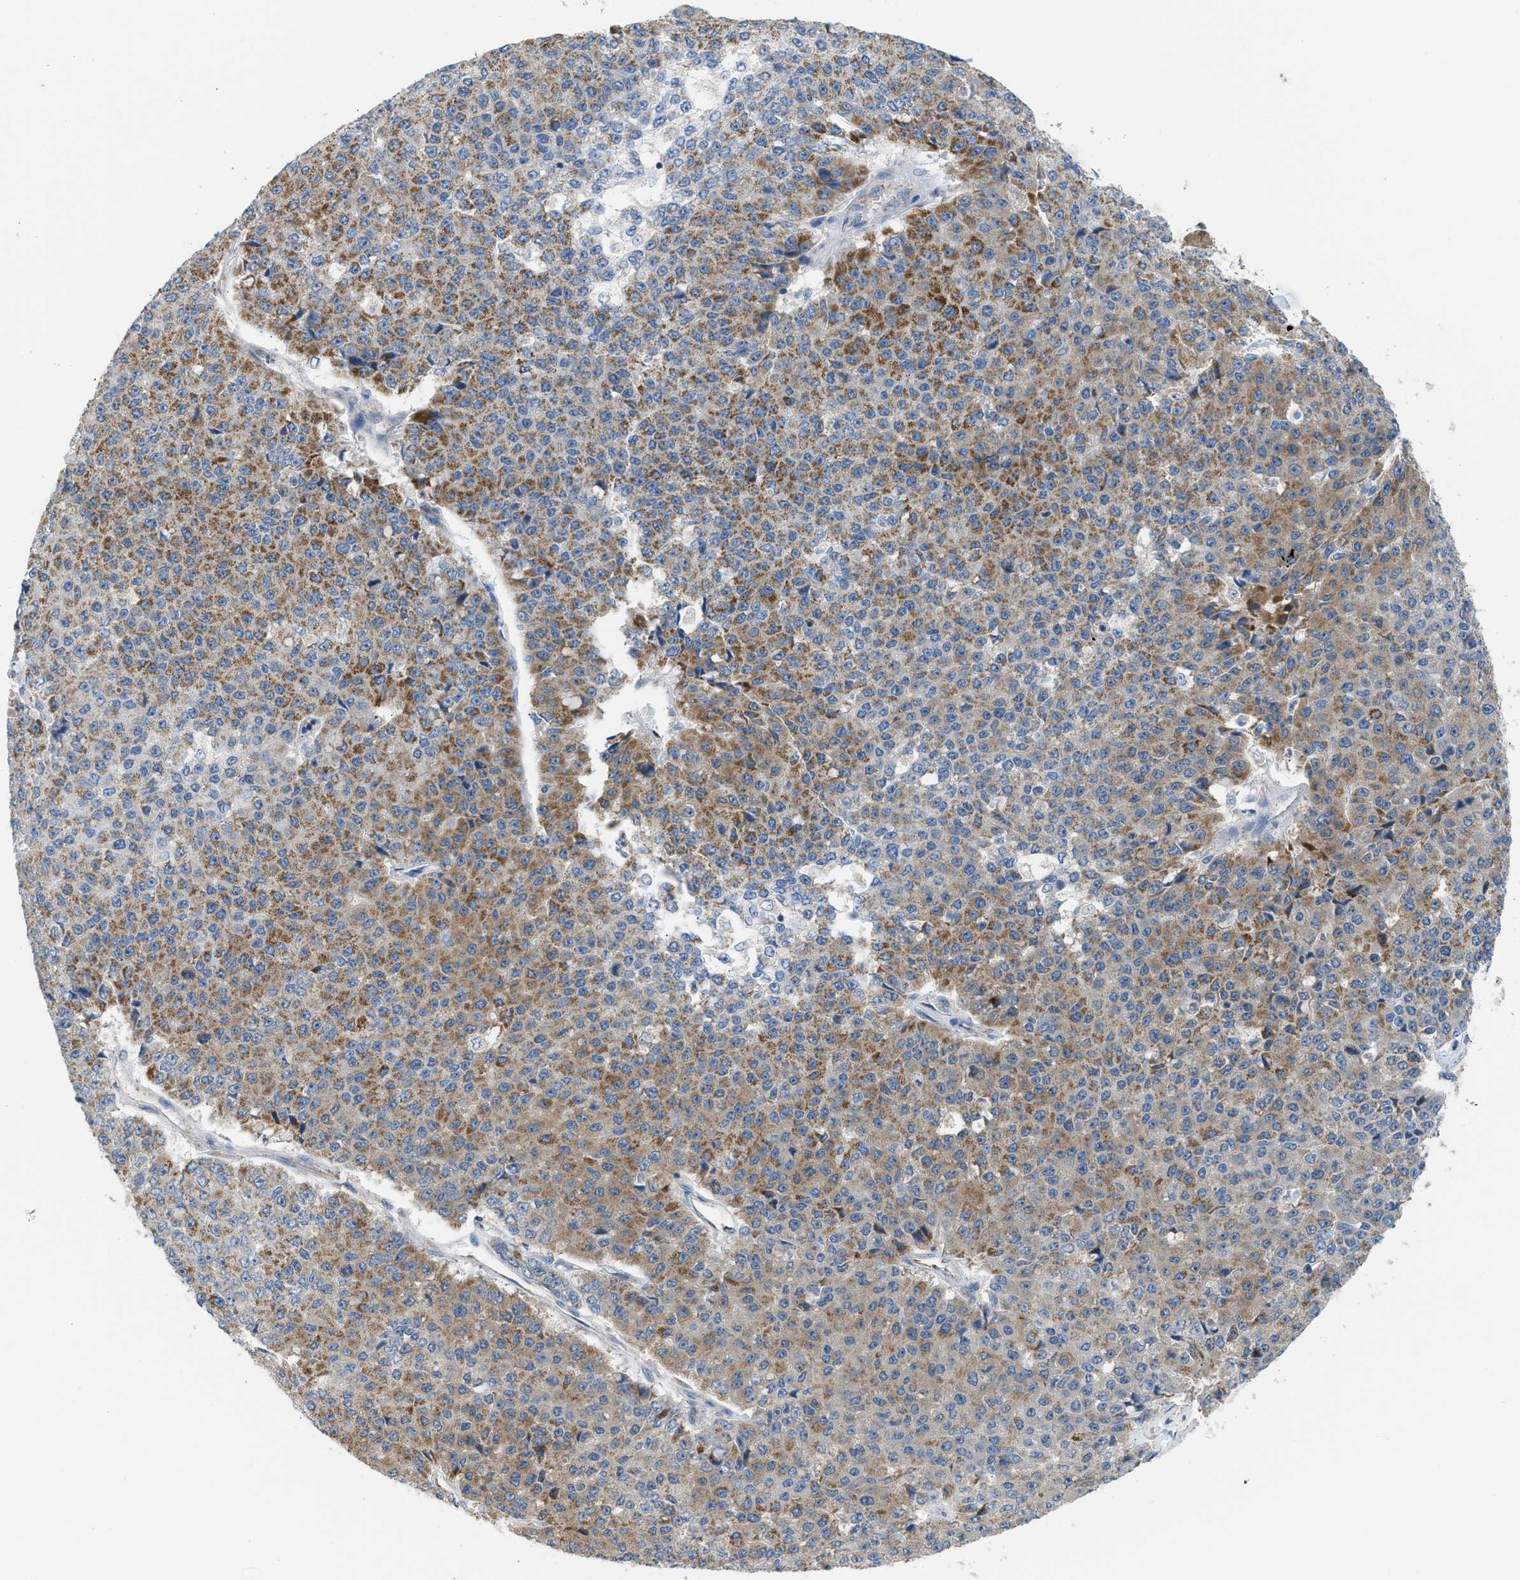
{"staining": {"intensity": "moderate", "quantity": ">75%", "location": "cytoplasmic/membranous"}, "tissue": "pancreatic cancer", "cell_type": "Tumor cells", "image_type": "cancer", "snomed": [{"axis": "morphology", "description": "Adenocarcinoma, NOS"}, {"axis": "topography", "description": "Pancreas"}], "caption": "This micrograph displays immunohistochemistry (IHC) staining of human pancreatic cancer (adenocarcinoma), with medium moderate cytoplasmic/membranous staining in about >75% of tumor cells.", "gene": "GOT2", "patient": {"sex": "male", "age": 50}}